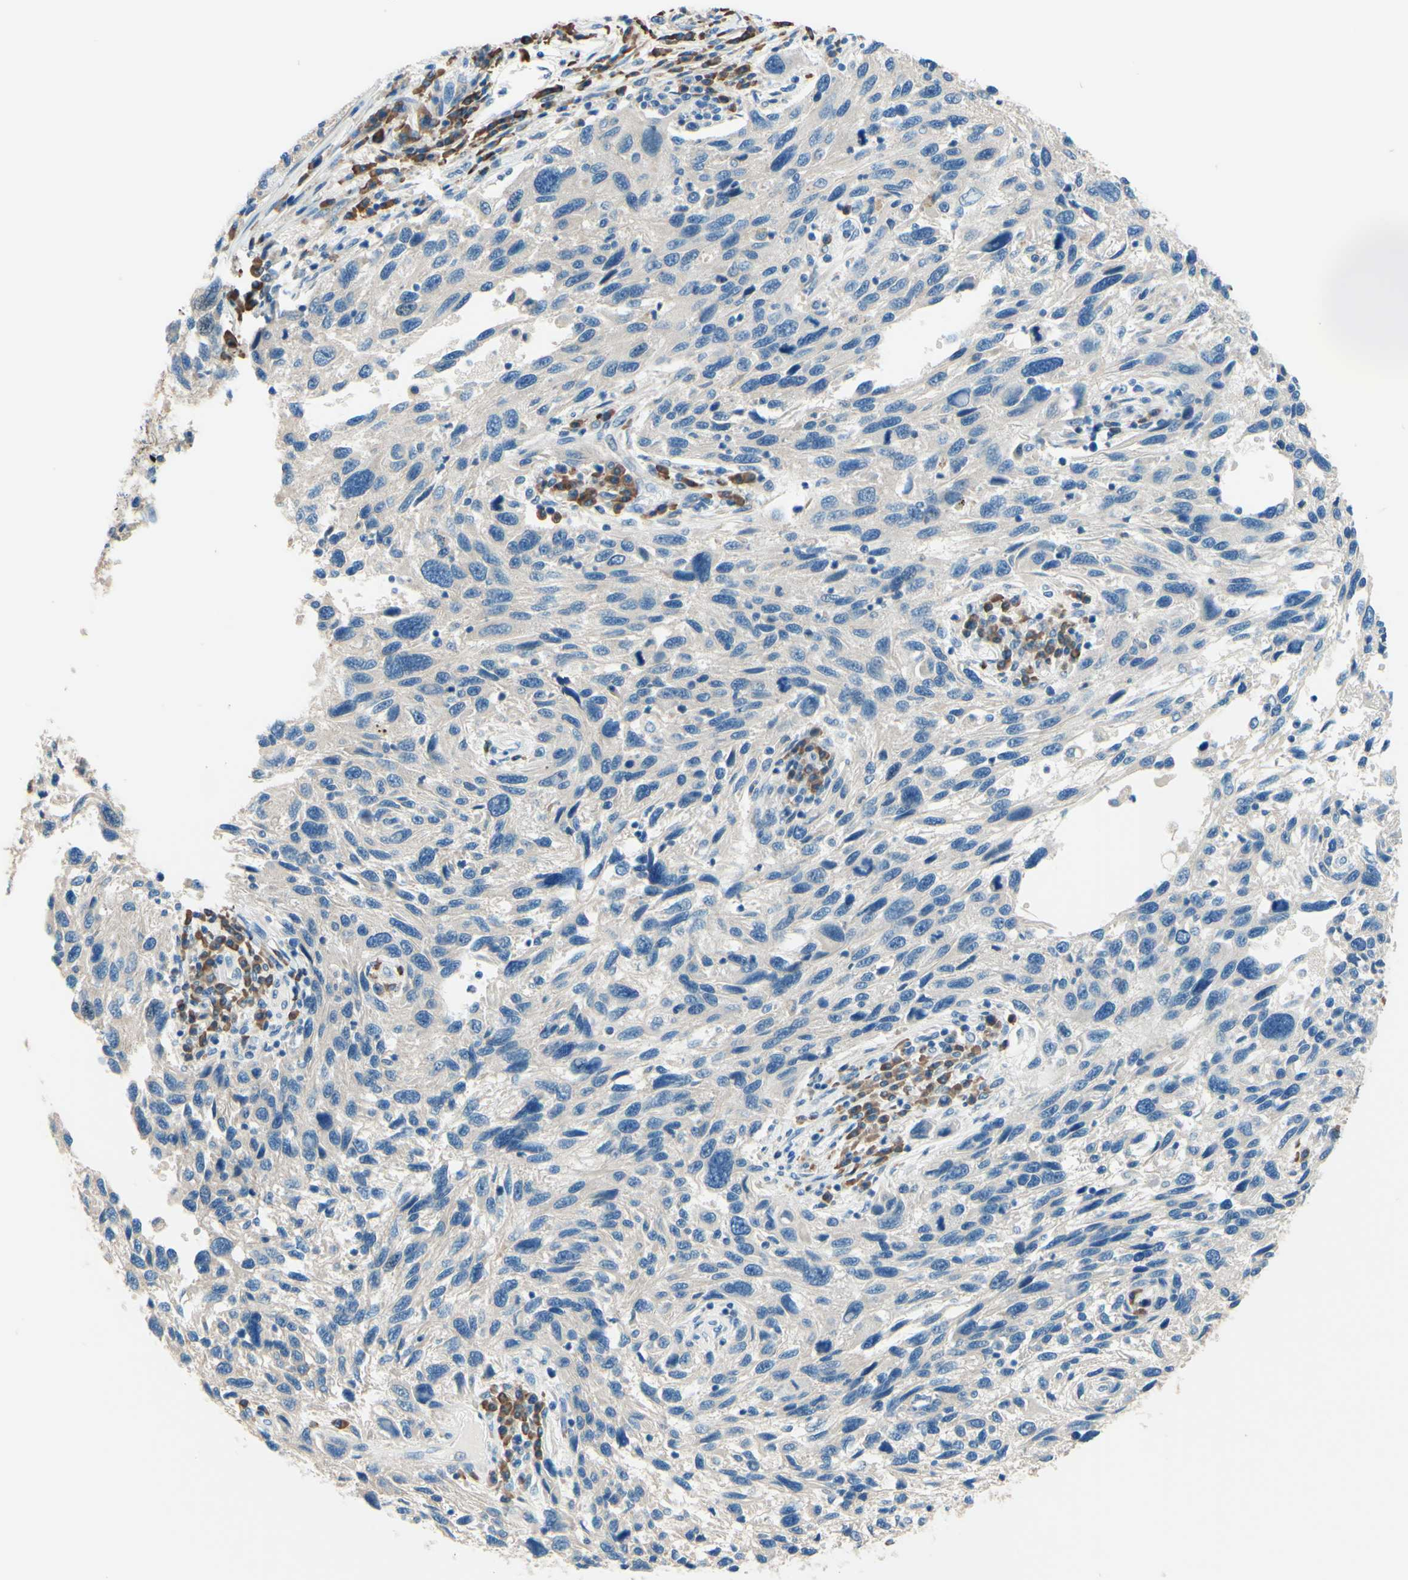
{"staining": {"intensity": "negative", "quantity": "none", "location": "none"}, "tissue": "melanoma", "cell_type": "Tumor cells", "image_type": "cancer", "snomed": [{"axis": "morphology", "description": "Malignant melanoma, NOS"}, {"axis": "topography", "description": "Skin"}], "caption": "Image shows no protein staining in tumor cells of melanoma tissue. (DAB (3,3'-diaminobenzidine) immunohistochemistry with hematoxylin counter stain).", "gene": "PASD1", "patient": {"sex": "male", "age": 53}}